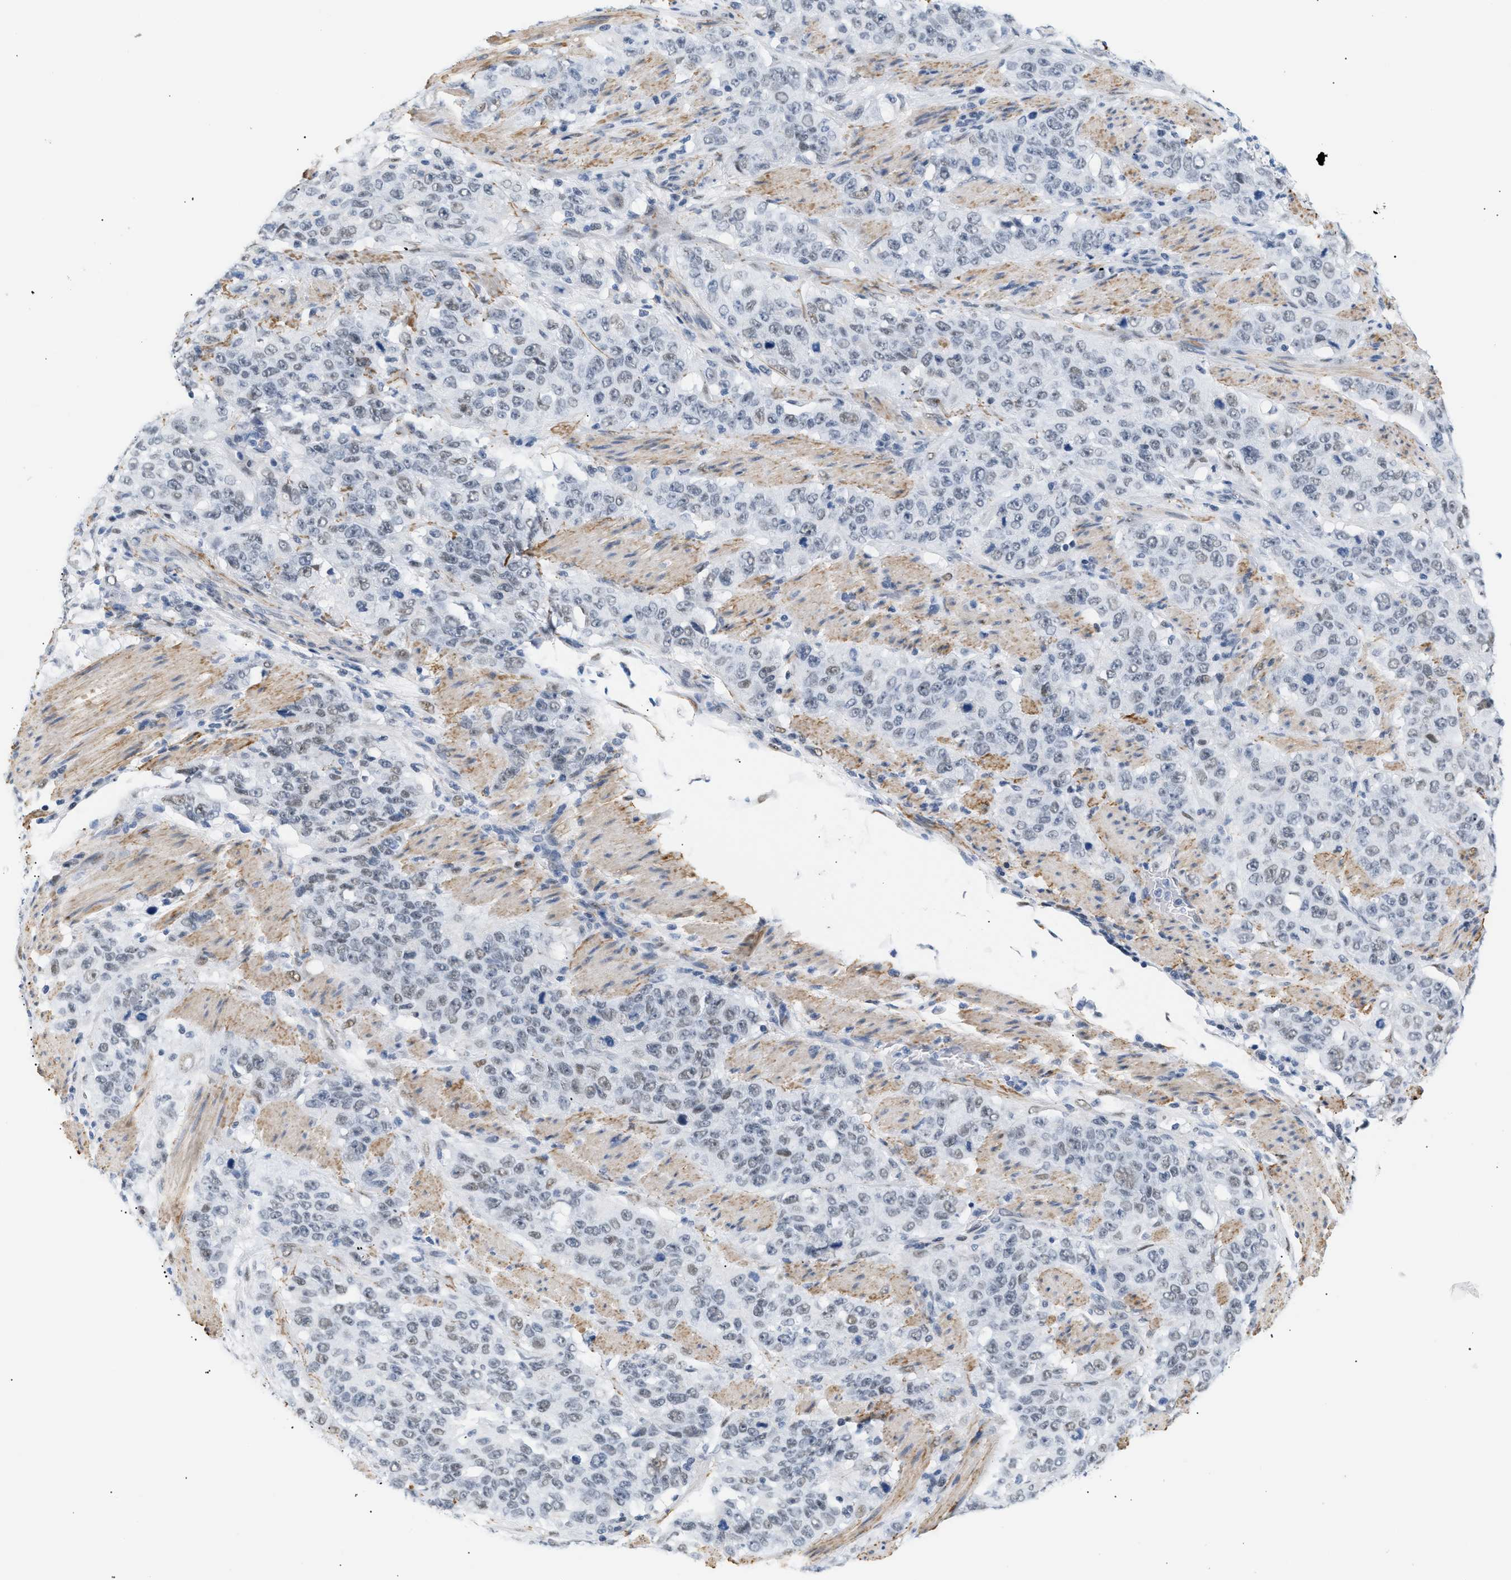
{"staining": {"intensity": "weak", "quantity": "<25%", "location": "nuclear"}, "tissue": "stomach cancer", "cell_type": "Tumor cells", "image_type": "cancer", "snomed": [{"axis": "morphology", "description": "Adenocarcinoma, NOS"}, {"axis": "topography", "description": "Stomach"}], "caption": "A histopathology image of human stomach cancer is negative for staining in tumor cells. Brightfield microscopy of immunohistochemistry (IHC) stained with DAB (3,3'-diaminobenzidine) (brown) and hematoxylin (blue), captured at high magnification.", "gene": "ELN", "patient": {"sex": "male", "age": 48}}